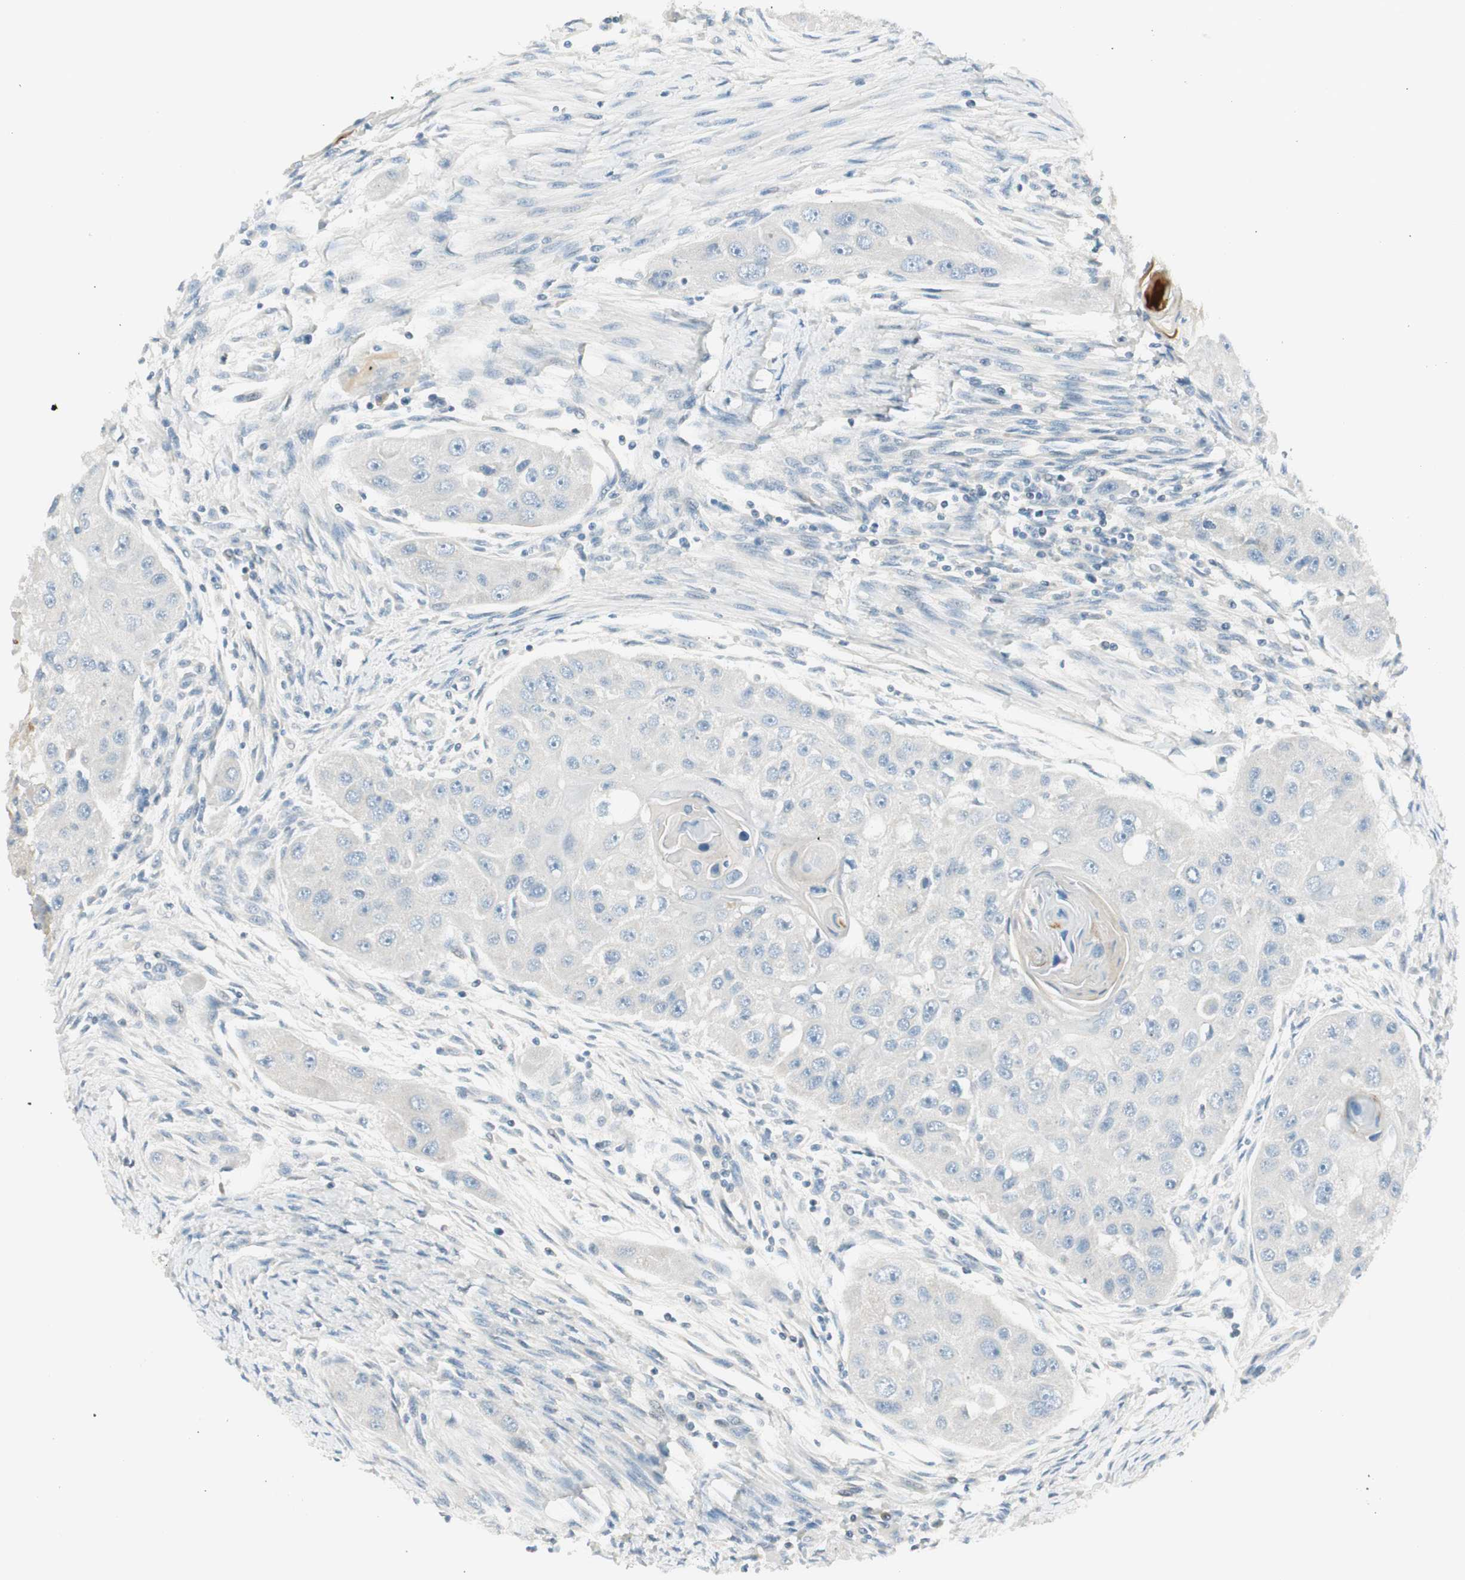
{"staining": {"intensity": "negative", "quantity": "none", "location": "none"}, "tissue": "head and neck cancer", "cell_type": "Tumor cells", "image_type": "cancer", "snomed": [{"axis": "morphology", "description": "Normal tissue, NOS"}, {"axis": "morphology", "description": "Squamous cell carcinoma, NOS"}, {"axis": "topography", "description": "Skeletal muscle"}, {"axis": "topography", "description": "Head-Neck"}], "caption": "An image of human squamous cell carcinoma (head and neck) is negative for staining in tumor cells.", "gene": "TACR3", "patient": {"sex": "male", "age": 51}}